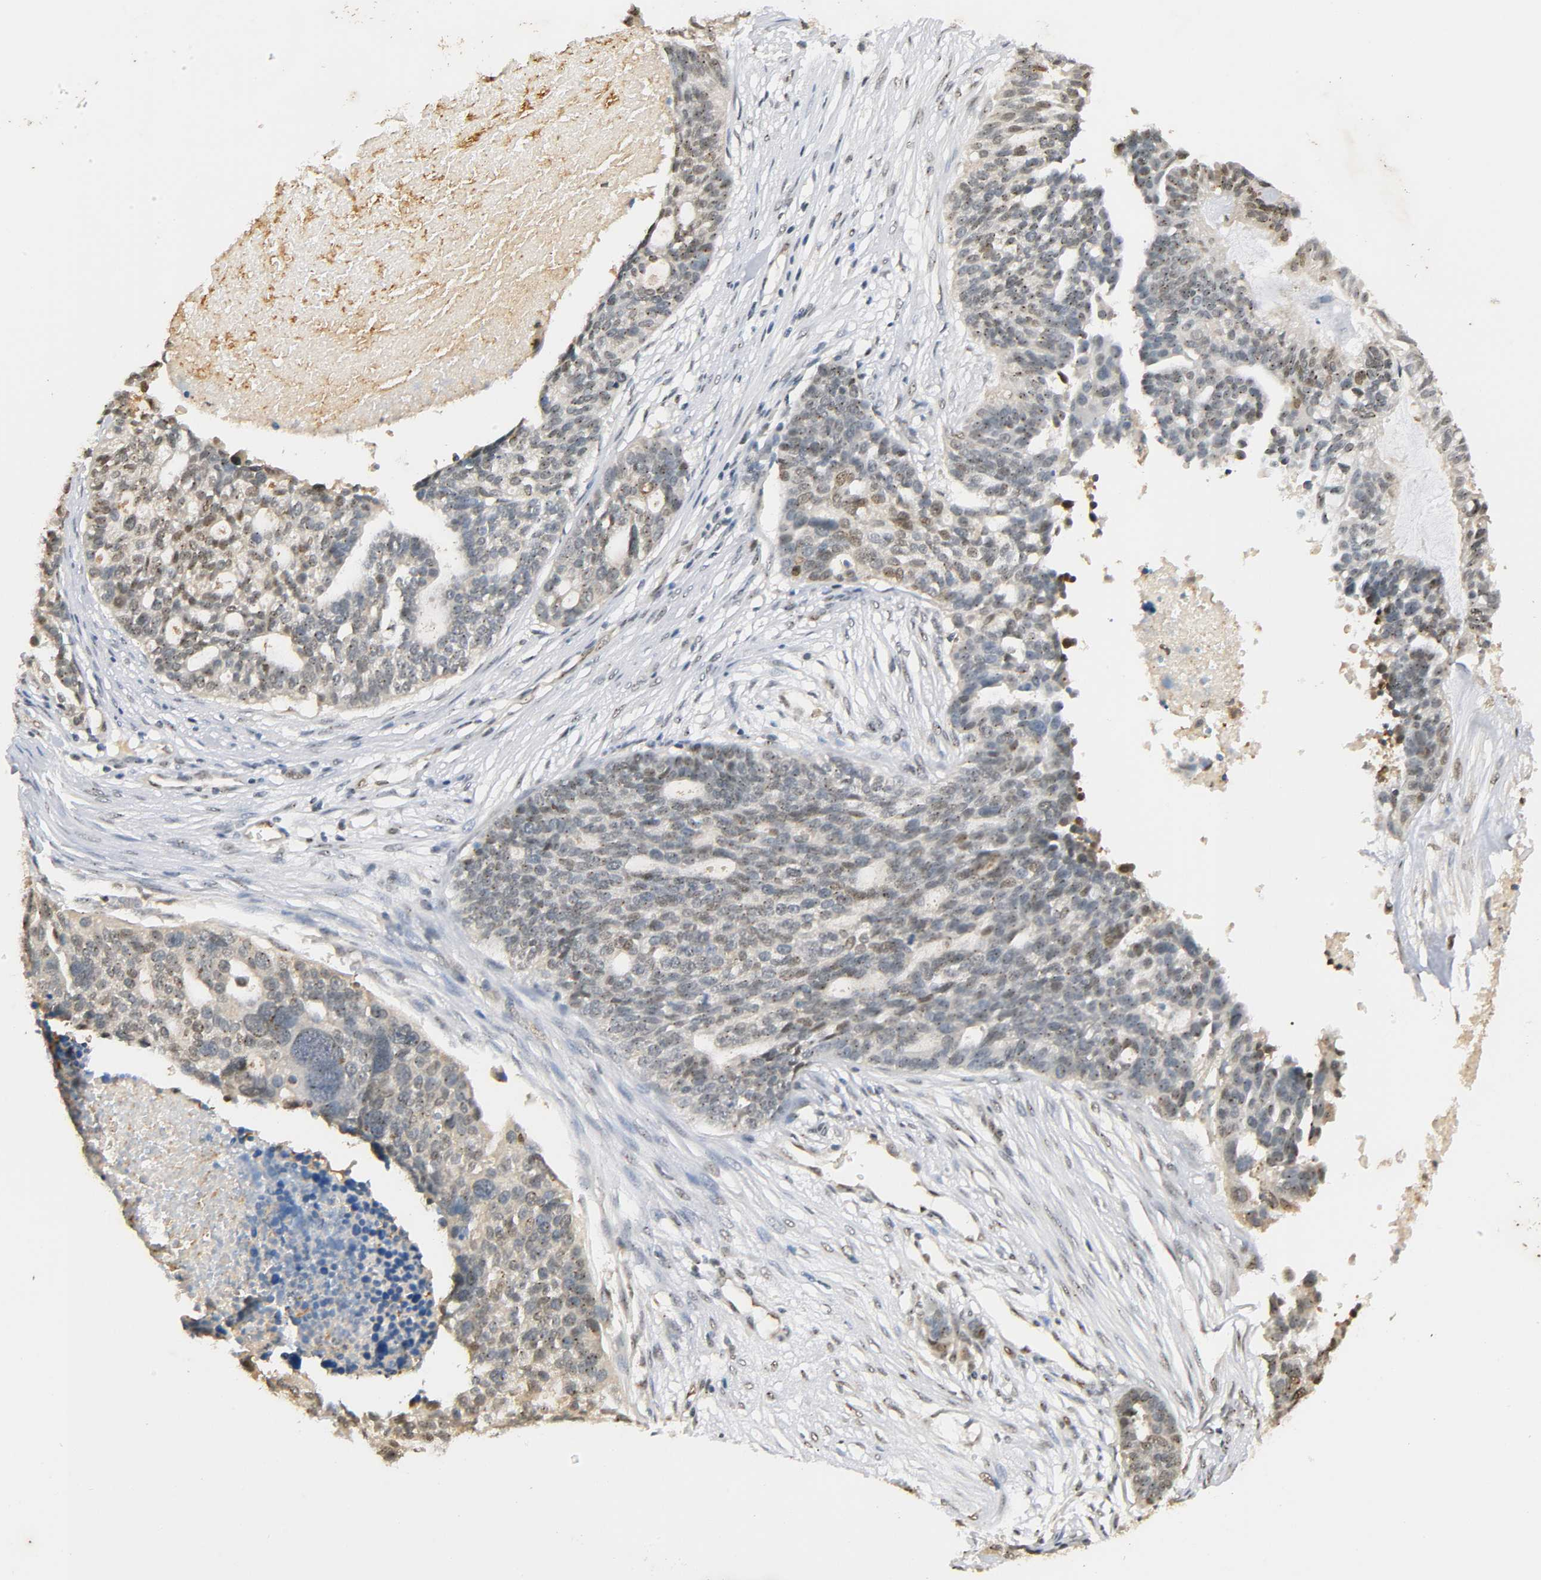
{"staining": {"intensity": "moderate", "quantity": "25%-75%", "location": "nuclear"}, "tissue": "ovarian cancer", "cell_type": "Tumor cells", "image_type": "cancer", "snomed": [{"axis": "morphology", "description": "Cystadenocarcinoma, serous, NOS"}, {"axis": "topography", "description": "Ovary"}], "caption": "Protein expression analysis of ovarian cancer (serous cystadenocarcinoma) reveals moderate nuclear positivity in about 25%-75% of tumor cells.", "gene": "UBC", "patient": {"sex": "female", "age": 59}}